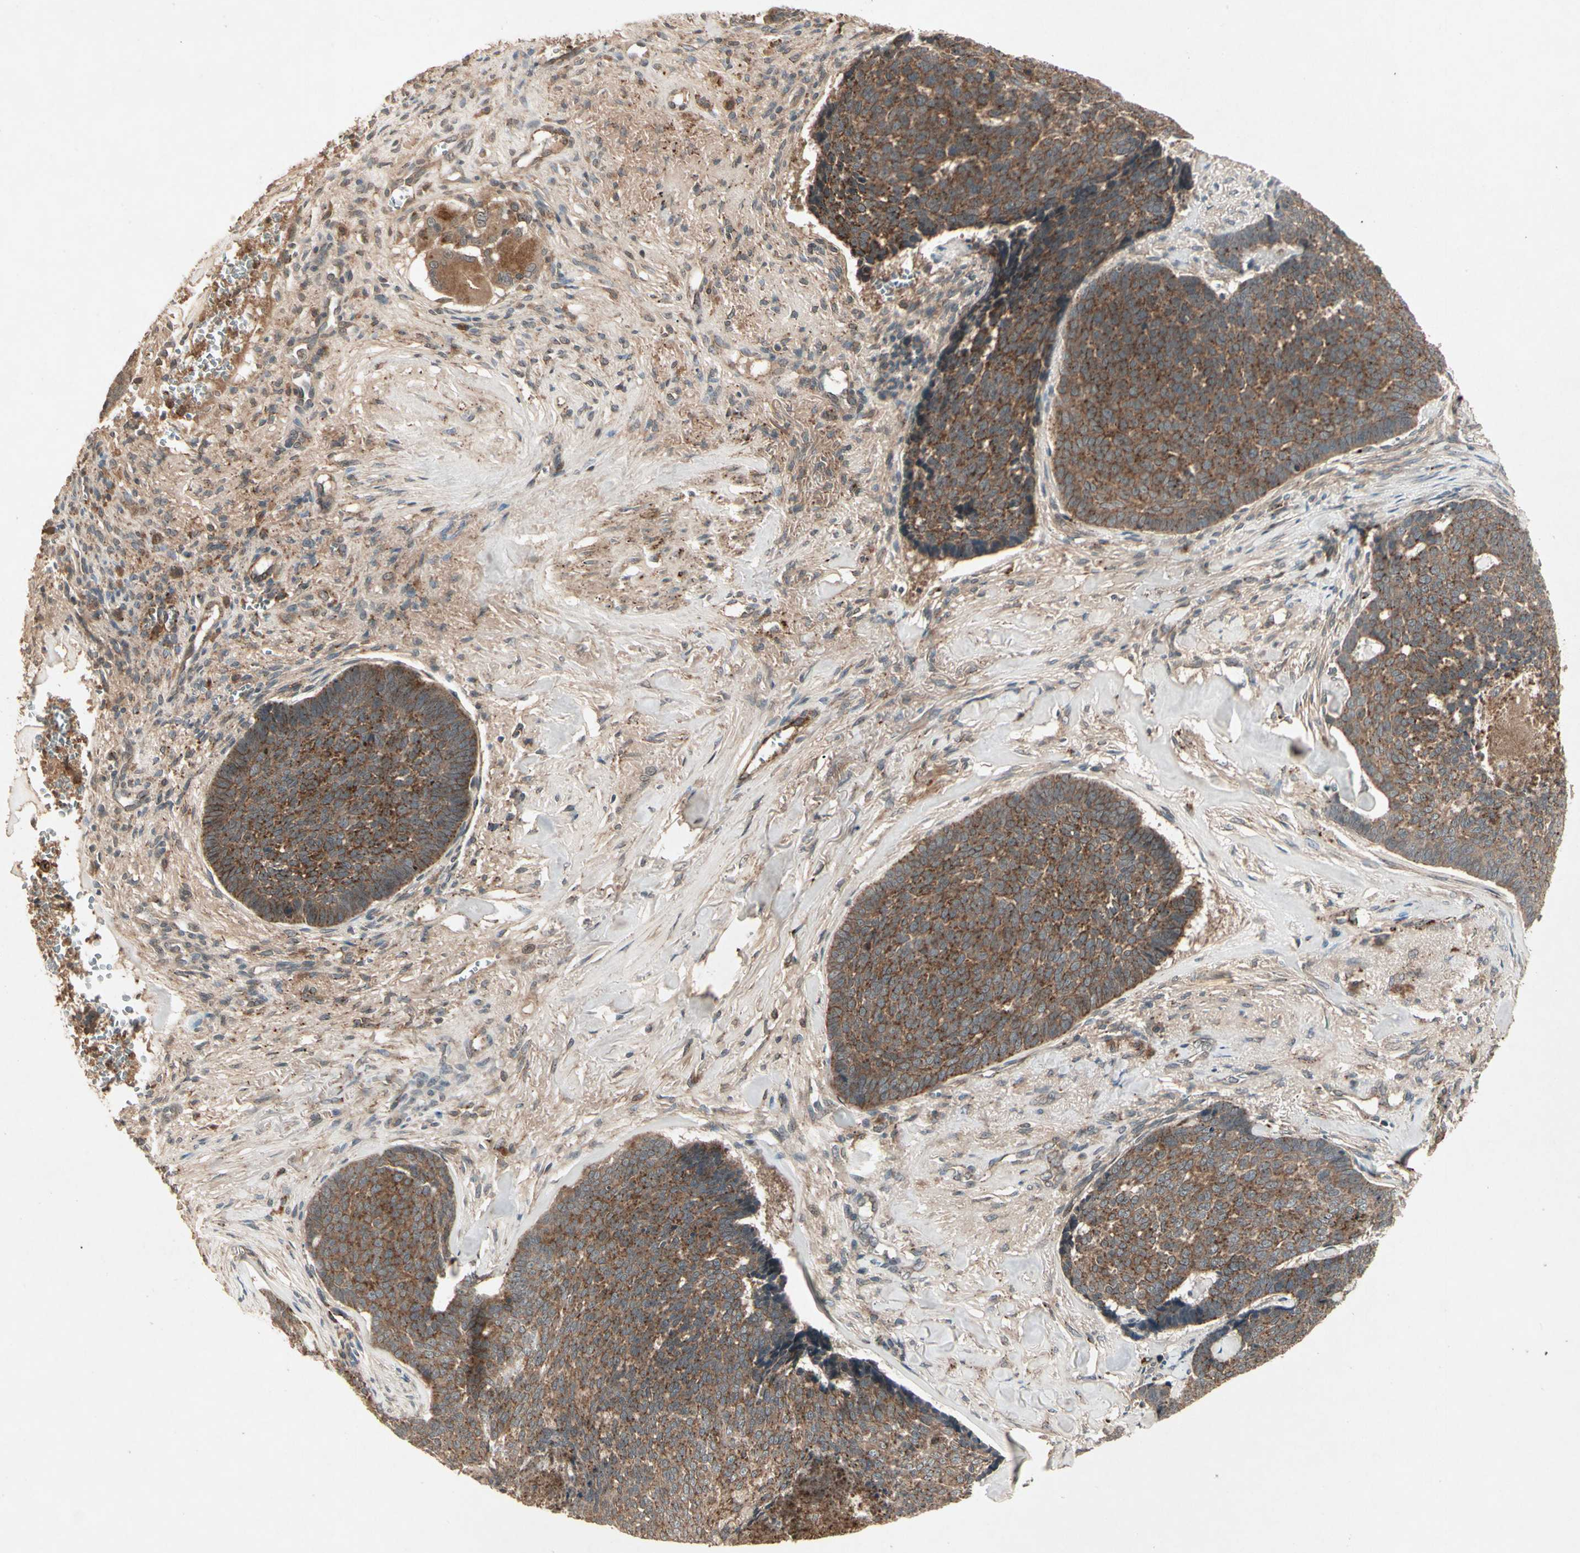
{"staining": {"intensity": "strong", "quantity": ">75%", "location": "cytoplasmic/membranous"}, "tissue": "skin cancer", "cell_type": "Tumor cells", "image_type": "cancer", "snomed": [{"axis": "morphology", "description": "Basal cell carcinoma"}, {"axis": "topography", "description": "Skin"}], "caption": "This image reveals basal cell carcinoma (skin) stained with IHC to label a protein in brown. The cytoplasmic/membranous of tumor cells show strong positivity for the protein. Nuclei are counter-stained blue.", "gene": "FLOT1", "patient": {"sex": "male", "age": 84}}